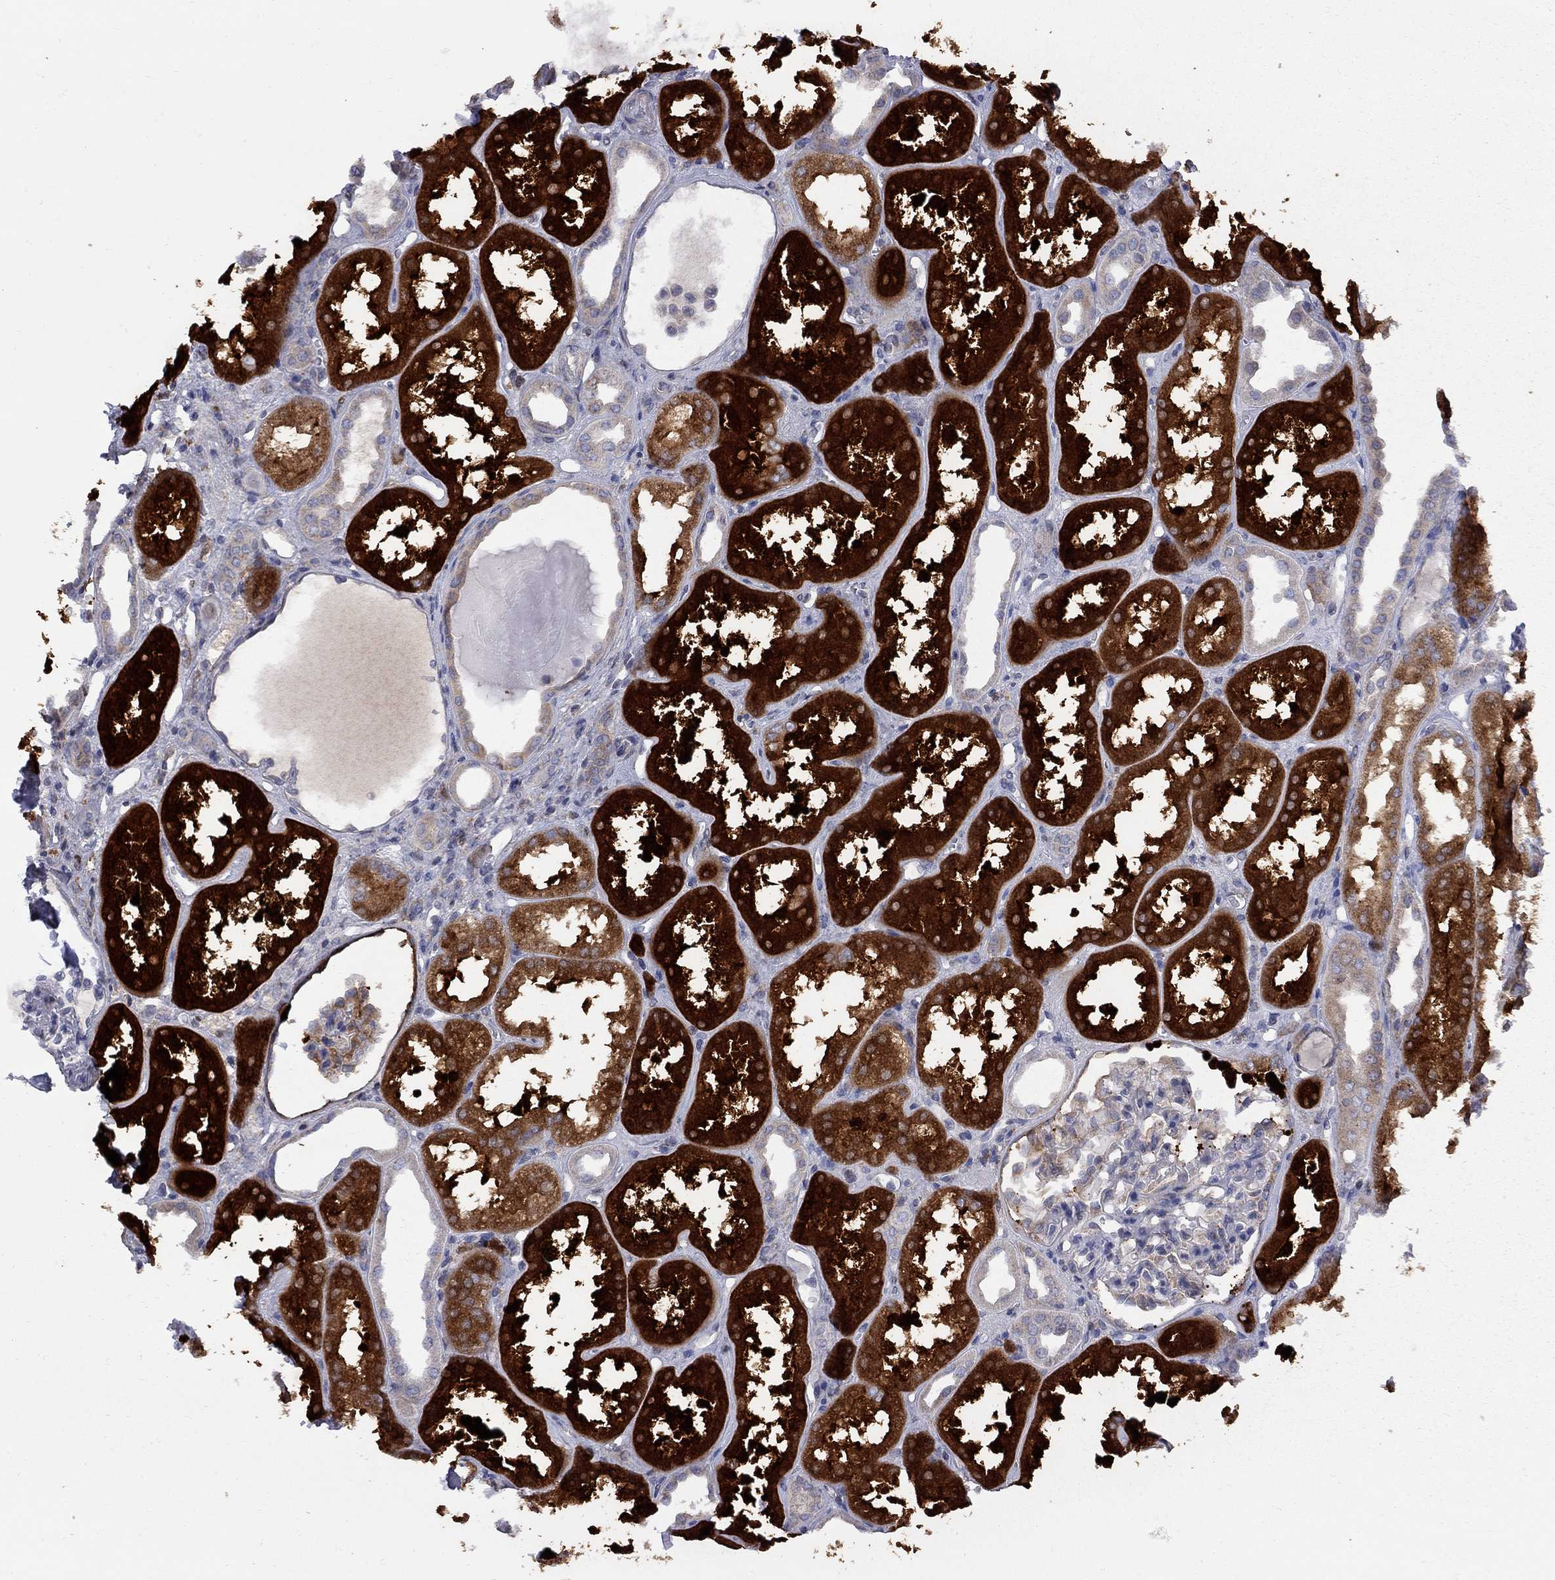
{"staining": {"intensity": "negative", "quantity": "none", "location": "none"}, "tissue": "kidney", "cell_type": "Cells in glomeruli", "image_type": "normal", "snomed": [{"axis": "morphology", "description": "Normal tissue, NOS"}, {"axis": "topography", "description": "Kidney"}], "caption": "Protein analysis of normal kidney shows no significant positivity in cells in glomeruli.", "gene": "MTHFR", "patient": {"sex": "male", "age": 61}}